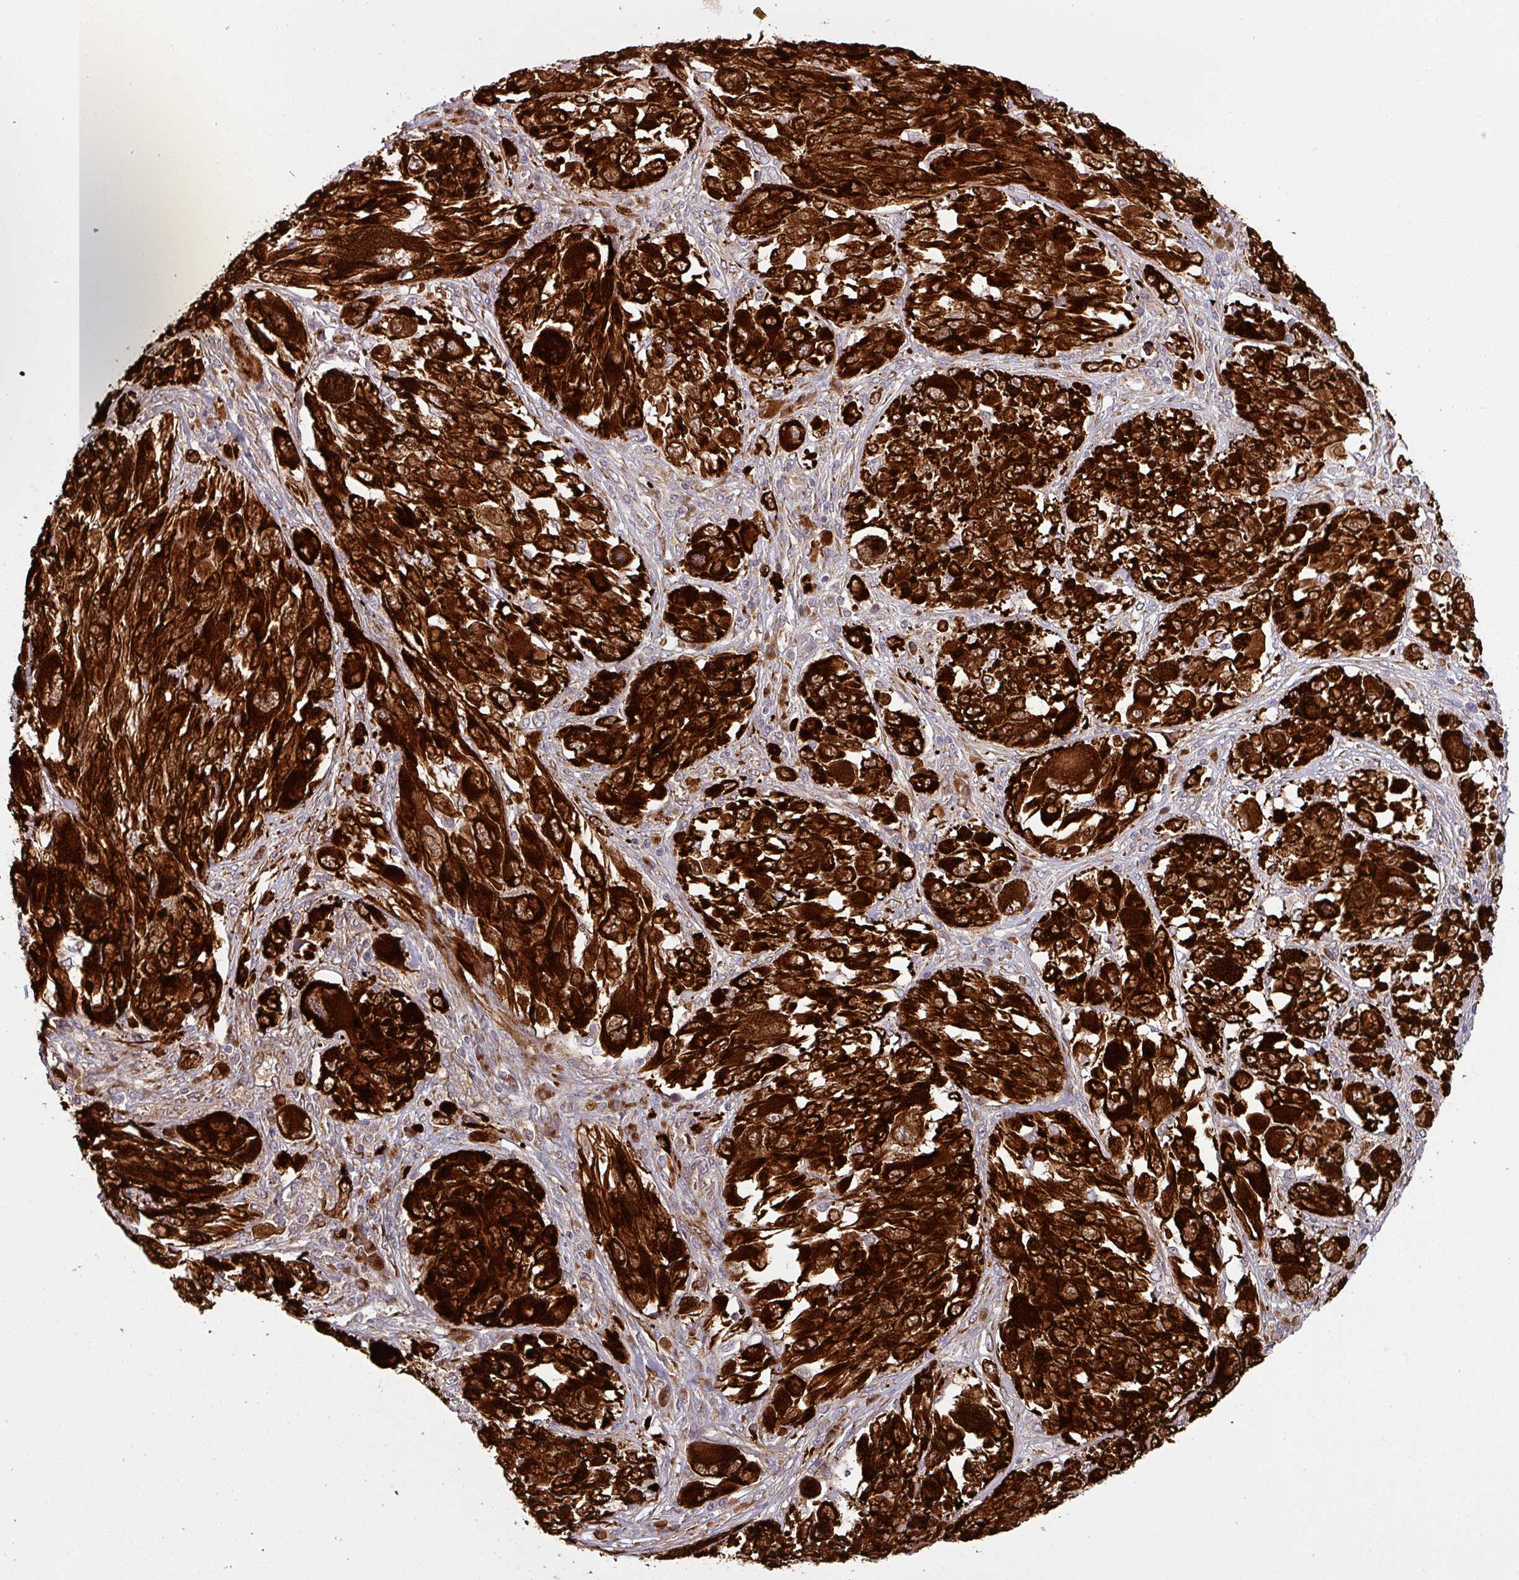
{"staining": {"intensity": "strong", "quantity": ">75%", "location": "cytoplasmic/membranous"}, "tissue": "melanoma", "cell_type": "Tumor cells", "image_type": "cancer", "snomed": [{"axis": "morphology", "description": "Malignant melanoma, NOS"}, {"axis": "topography", "description": "Skin"}], "caption": "This micrograph reveals immunohistochemistry staining of malignant melanoma, with high strong cytoplasmic/membranous staining in approximately >75% of tumor cells.", "gene": "ART1", "patient": {"sex": "female", "age": 91}}